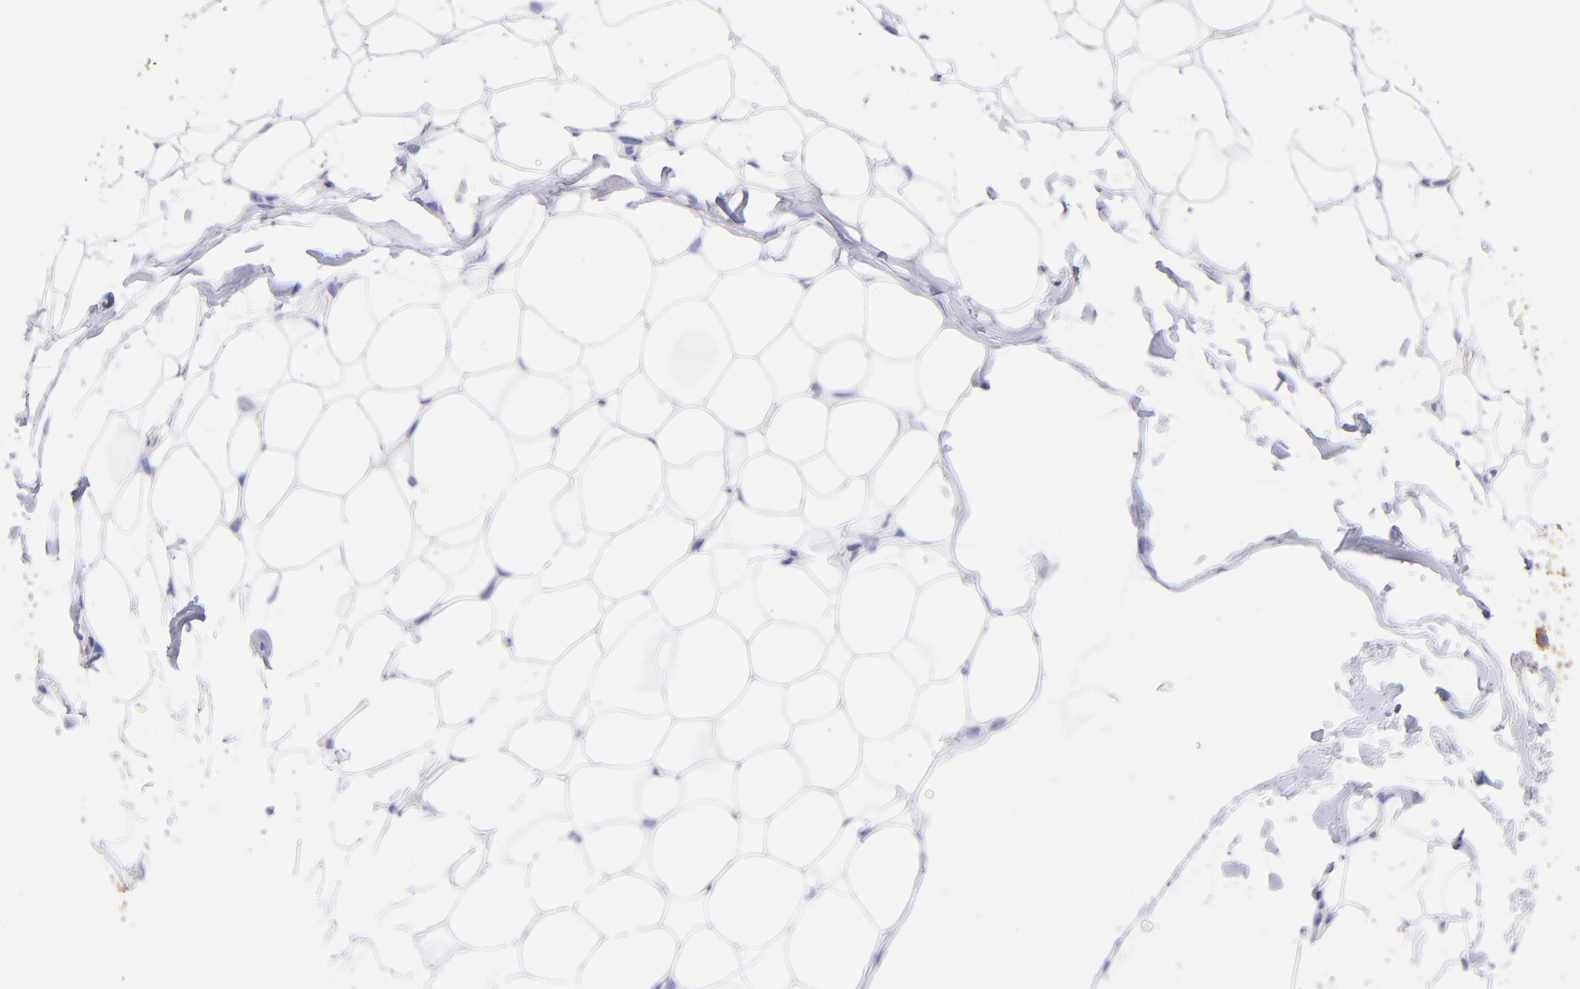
{"staining": {"intensity": "negative", "quantity": "none", "location": "none"}, "tissue": "adipose tissue", "cell_type": "Adipocytes", "image_type": "normal", "snomed": [{"axis": "morphology", "description": "Normal tissue, NOS"}, {"axis": "topography", "description": "Soft tissue"}], "caption": "Adipose tissue stained for a protein using IHC shows no positivity adipocytes.", "gene": "RAB3B", "patient": {"sex": "male", "age": 26}}